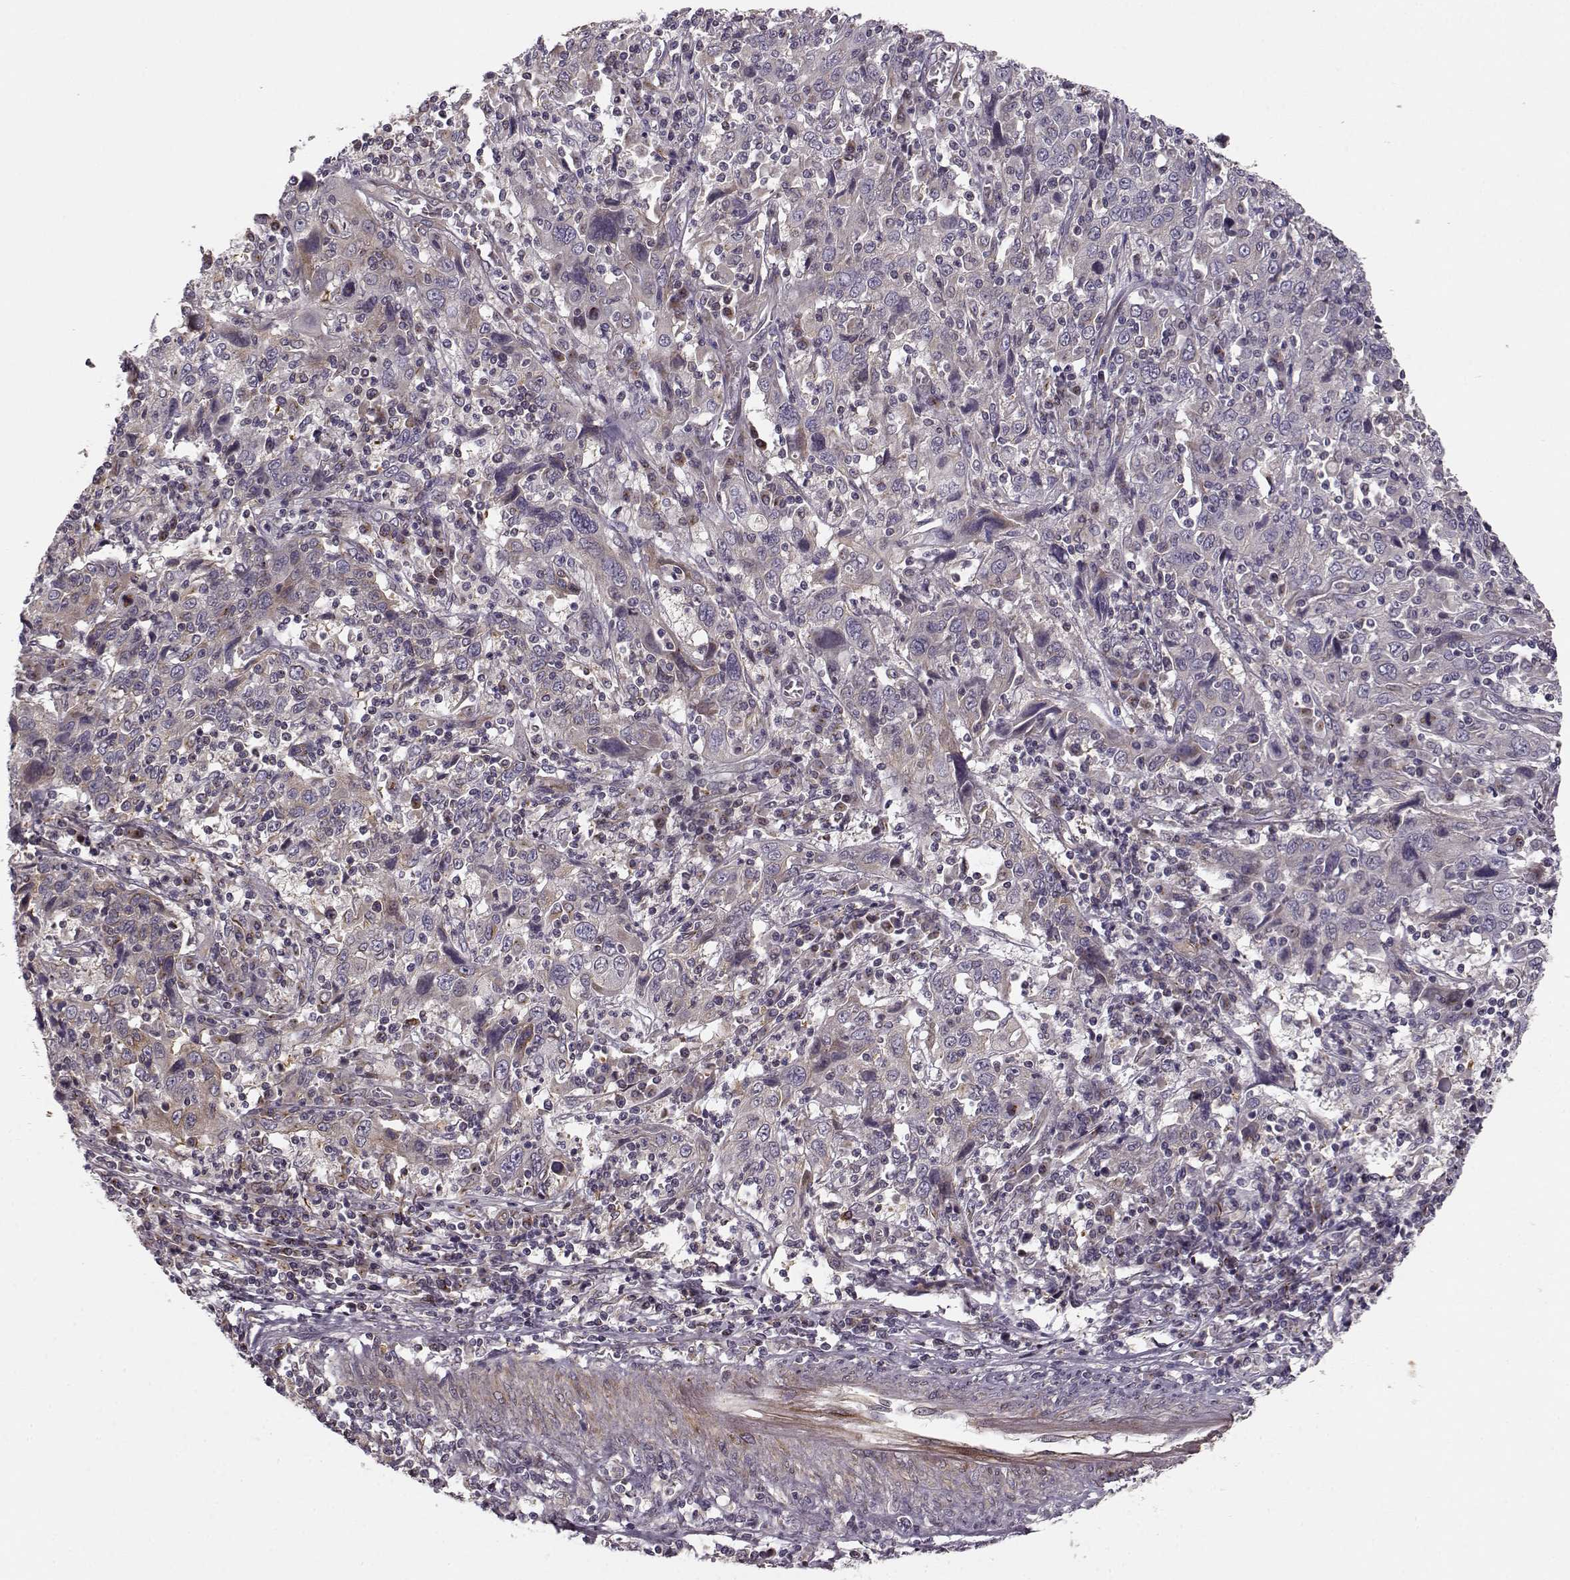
{"staining": {"intensity": "negative", "quantity": "none", "location": "none"}, "tissue": "cervical cancer", "cell_type": "Tumor cells", "image_type": "cancer", "snomed": [{"axis": "morphology", "description": "Squamous cell carcinoma, NOS"}, {"axis": "topography", "description": "Cervix"}], "caption": "IHC micrograph of neoplastic tissue: cervical cancer stained with DAB demonstrates no significant protein staining in tumor cells. The staining was performed using DAB (3,3'-diaminobenzidine) to visualize the protein expression in brown, while the nuclei were stained in blue with hematoxylin (Magnification: 20x).", "gene": "MTR", "patient": {"sex": "female", "age": 46}}